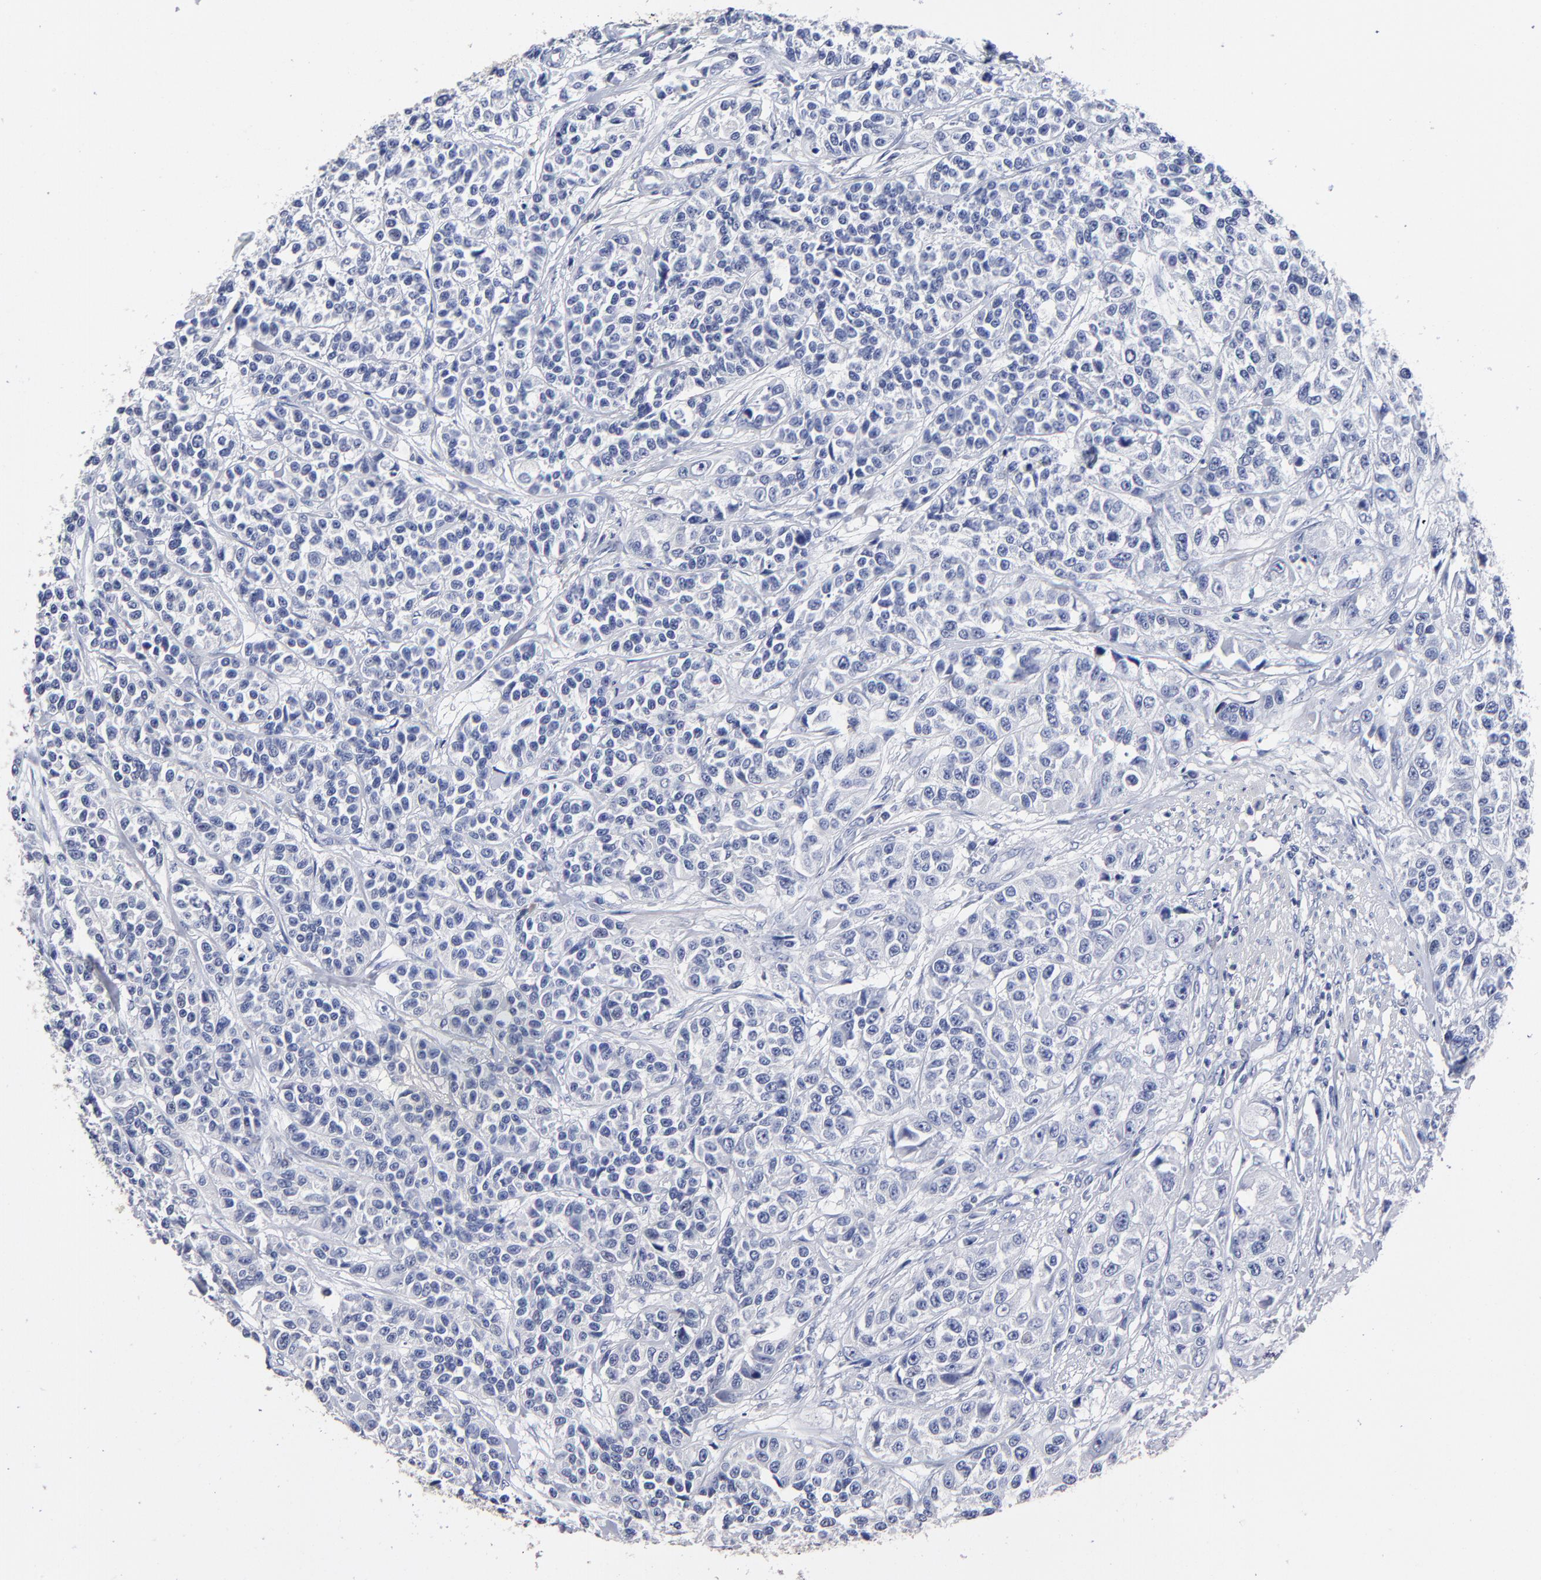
{"staining": {"intensity": "negative", "quantity": "none", "location": "none"}, "tissue": "urothelial cancer", "cell_type": "Tumor cells", "image_type": "cancer", "snomed": [{"axis": "morphology", "description": "Urothelial carcinoma, High grade"}, {"axis": "topography", "description": "Urinary bladder"}], "caption": "Human urothelial cancer stained for a protein using immunohistochemistry (IHC) exhibits no positivity in tumor cells.", "gene": "TRAT1", "patient": {"sex": "female", "age": 81}}